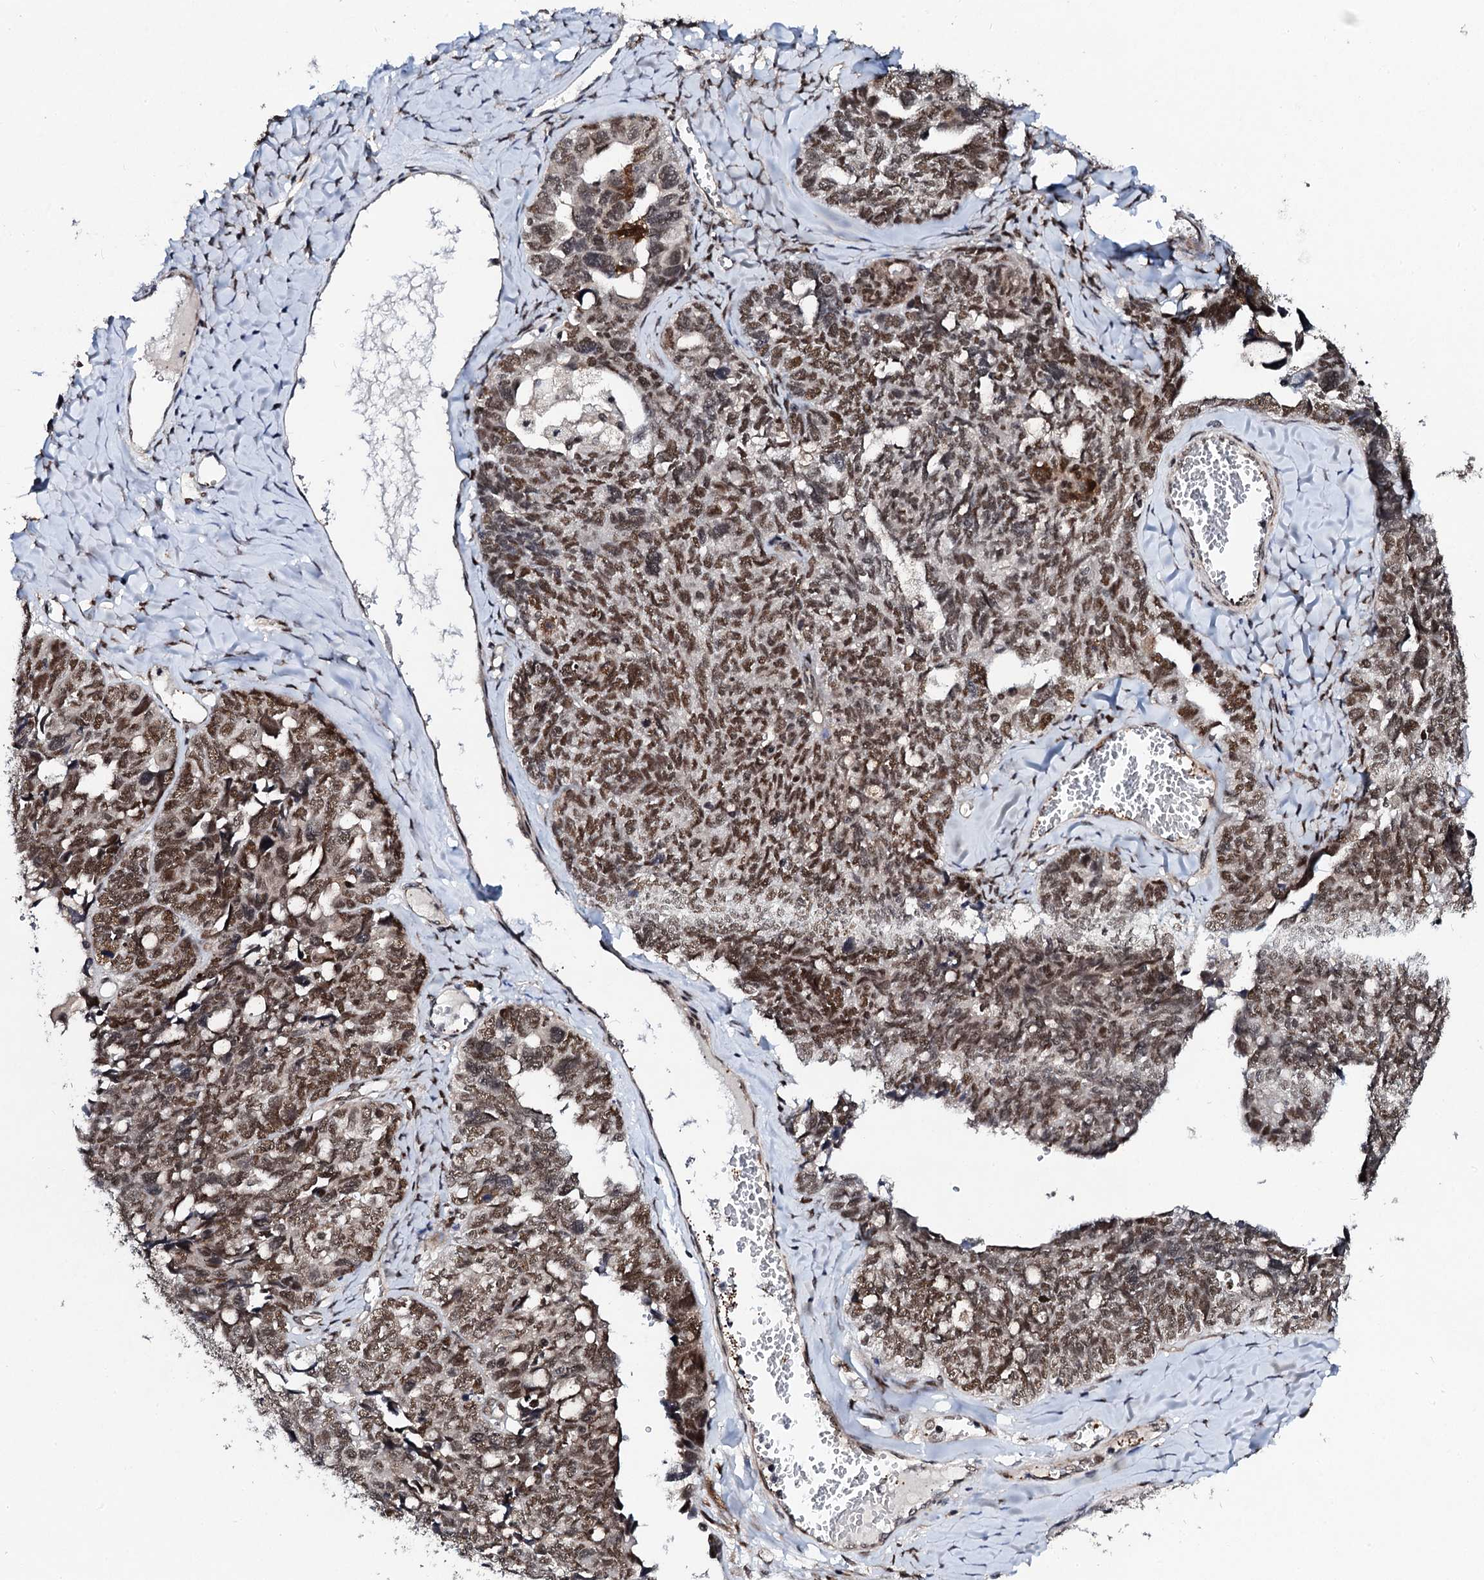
{"staining": {"intensity": "strong", "quantity": ">75%", "location": "nuclear"}, "tissue": "ovarian cancer", "cell_type": "Tumor cells", "image_type": "cancer", "snomed": [{"axis": "morphology", "description": "Cystadenocarcinoma, serous, NOS"}, {"axis": "topography", "description": "Ovary"}], "caption": "Immunohistochemistry photomicrograph of serous cystadenocarcinoma (ovarian) stained for a protein (brown), which displays high levels of strong nuclear expression in approximately >75% of tumor cells.", "gene": "CSTF3", "patient": {"sex": "female", "age": 79}}